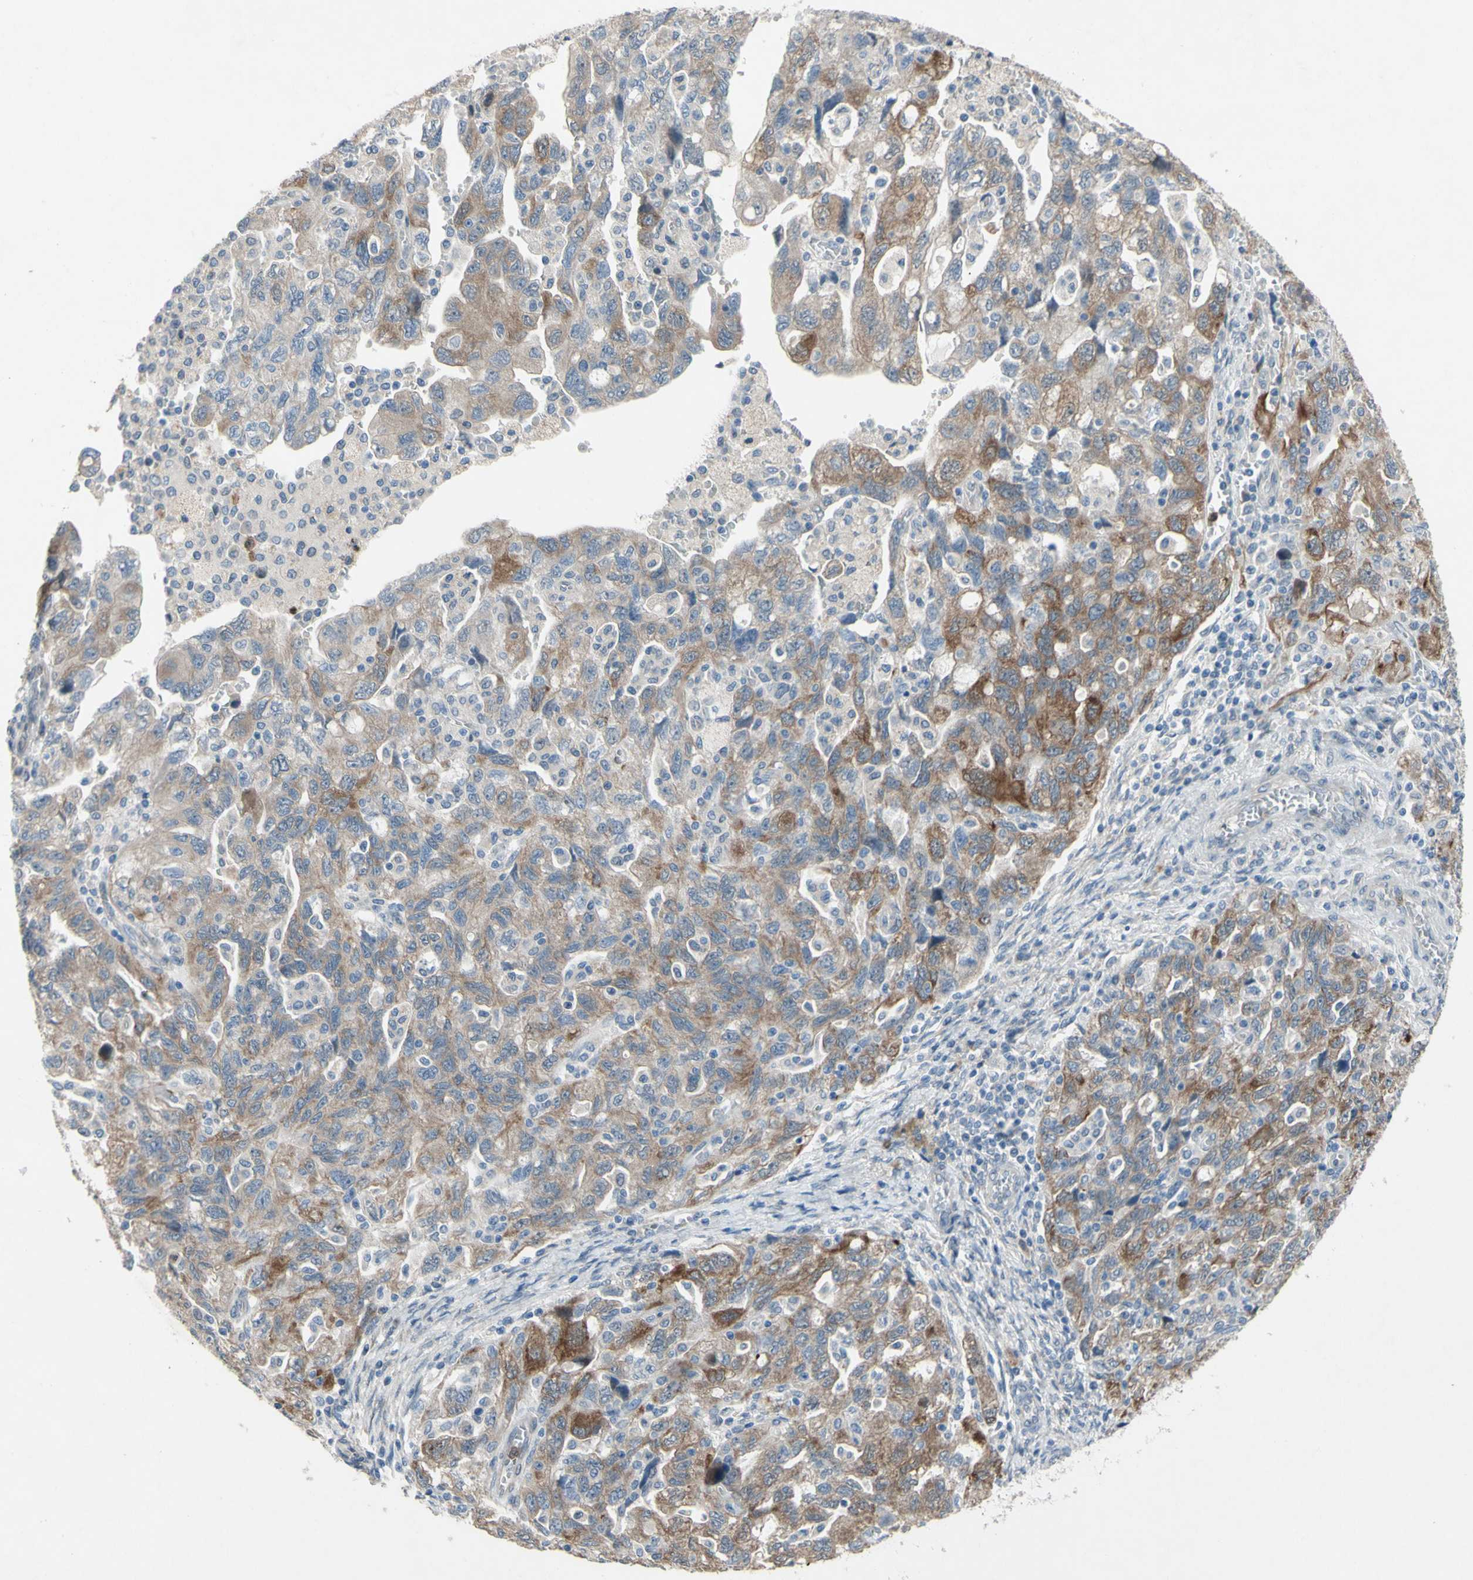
{"staining": {"intensity": "moderate", "quantity": ">75%", "location": "cytoplasmic/membranous"}, "tissue": "ovarian cancer", "cell_type": "Tumor cells", "image_type": "cancer", "snomed": [{"axis": "morphology", "description": "Carcinoma, NOS"}, {"axis": "morphology", "description": "Cystadenocarcinoma, serous, NOS"}, {"axis": "topography", "description": "Ovary"}], "caption": "A photomicrograph showing moderate cytoplasmic/membranous expression in about >75% of tumor cells in serous cystadenocarcinoma (ovarian), as visualized by brown immunohistochemical staining.", "gene": "GRAMD2B", "patient": {"sex": "female", "age": 69}}